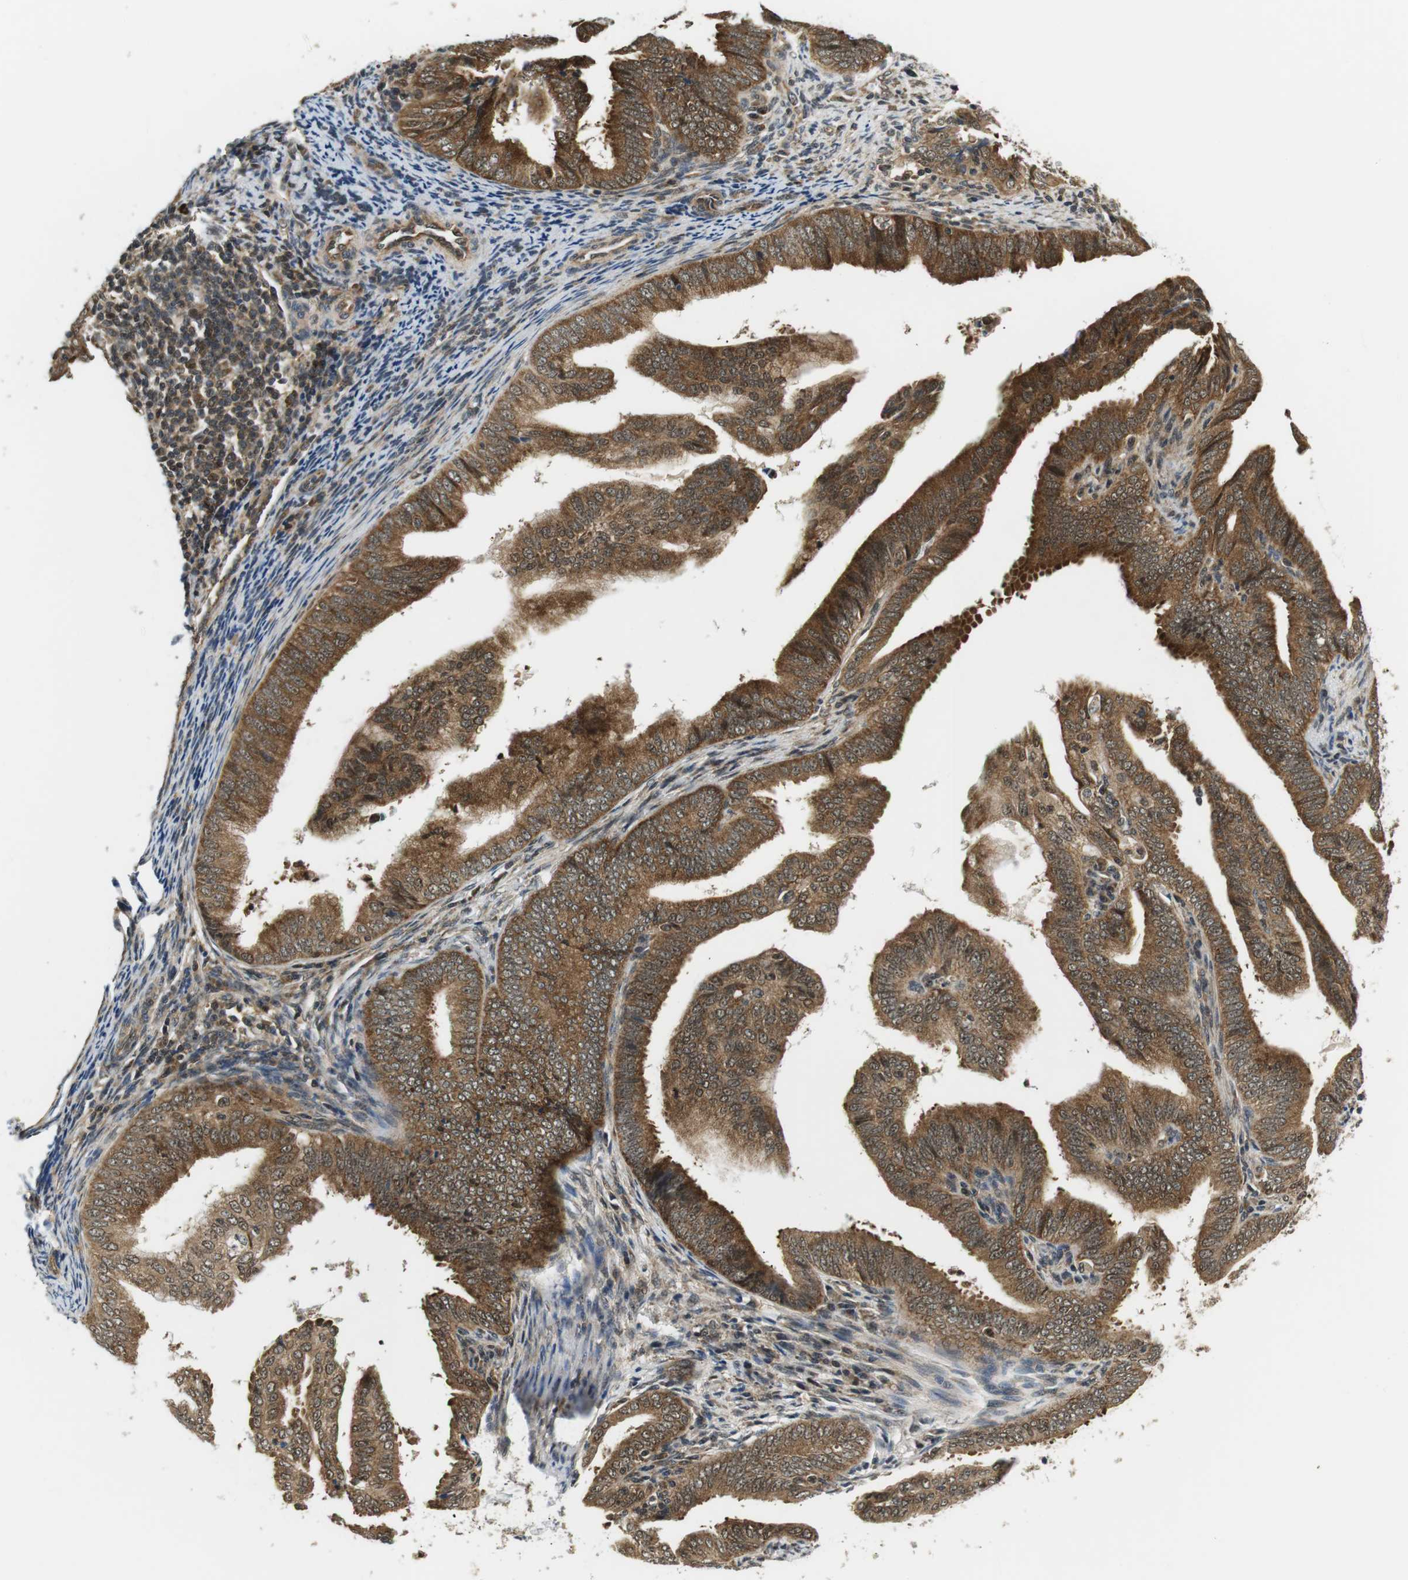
{"staining": {"intensity": "moderate", "quantity": ">75%", "location": "cytoplasmic/membranous,nuclear"}, "tissue": "endometrial cancer", "cell_type": "Tumor cells", "image_type": "cancer", "snomed": [{"axis": "morphology", "description": "Adenocarcinoma, NOS"}, {"axis": "topography", "description": "Endometrium"}], "caption": "A brown stain shows moderate cytoplasmic/membranous and nuclear expression of a protein in endometrial cancer tumor cells.", "gene": "CSNK2B", "patient": {"sex": "female", "age": 58}}